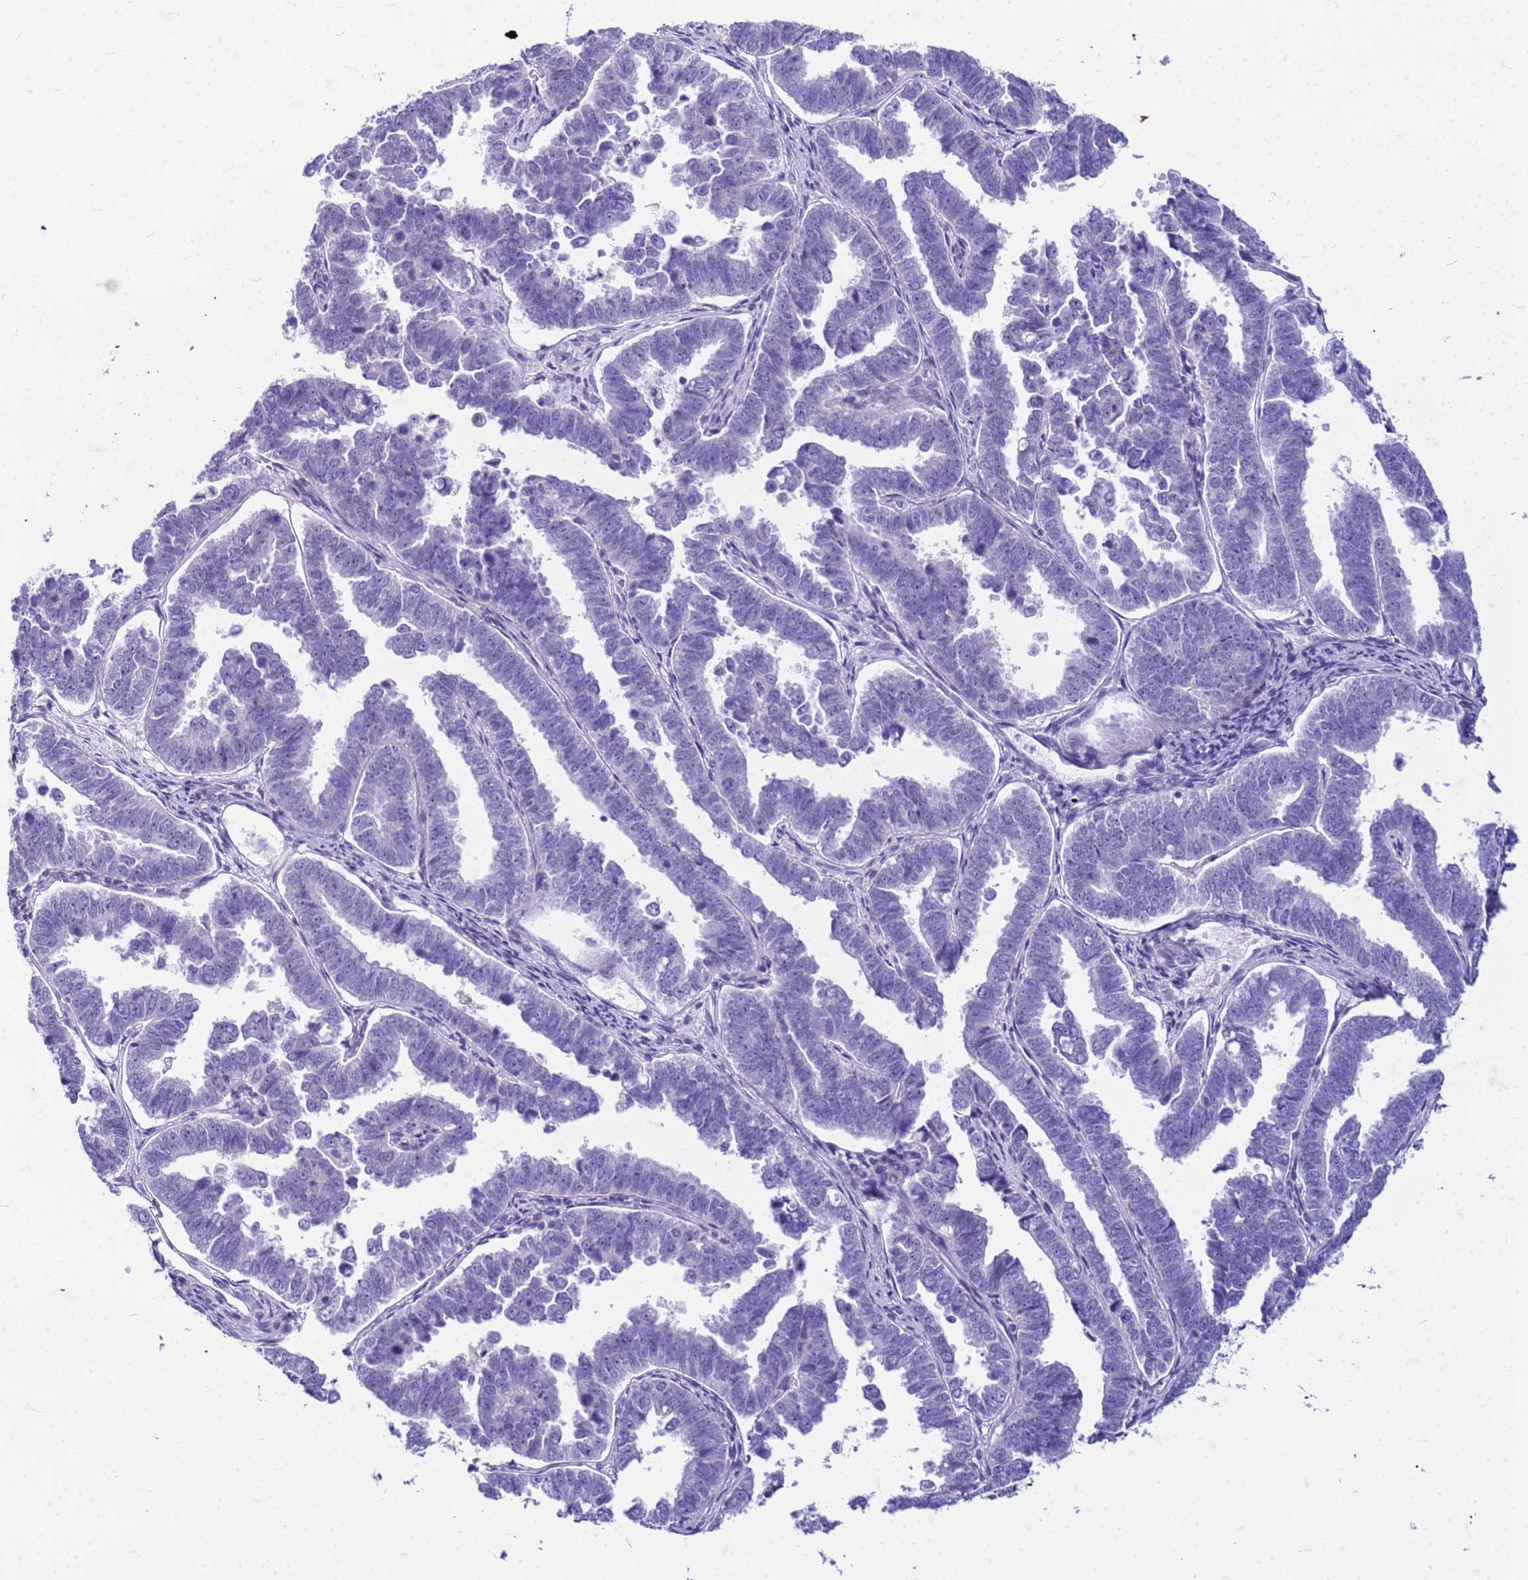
{"staining": {"intensity": "negative", "quantity": "none", "location": "none"}, "tissue": "endometrial cancer", "cell_type": "Tumor cells", "image_type": "cancer", "snomed": [{"axis": "morphology", "description": "Adenocarcinoma, NOS"}, {"axis": "topography", "description": "Endometrium"}], "caption": "An image of adenocarcinoma (endometrial) stained for a protein demonstrates no brown staining in tumor cells. (Stains: DAB IHC with hematoxylin counter stain, Microscopy: brightfield microscopy at high magnification).", "gene": "CFAP100", "patient": {"sex": "female", "age": 75}}